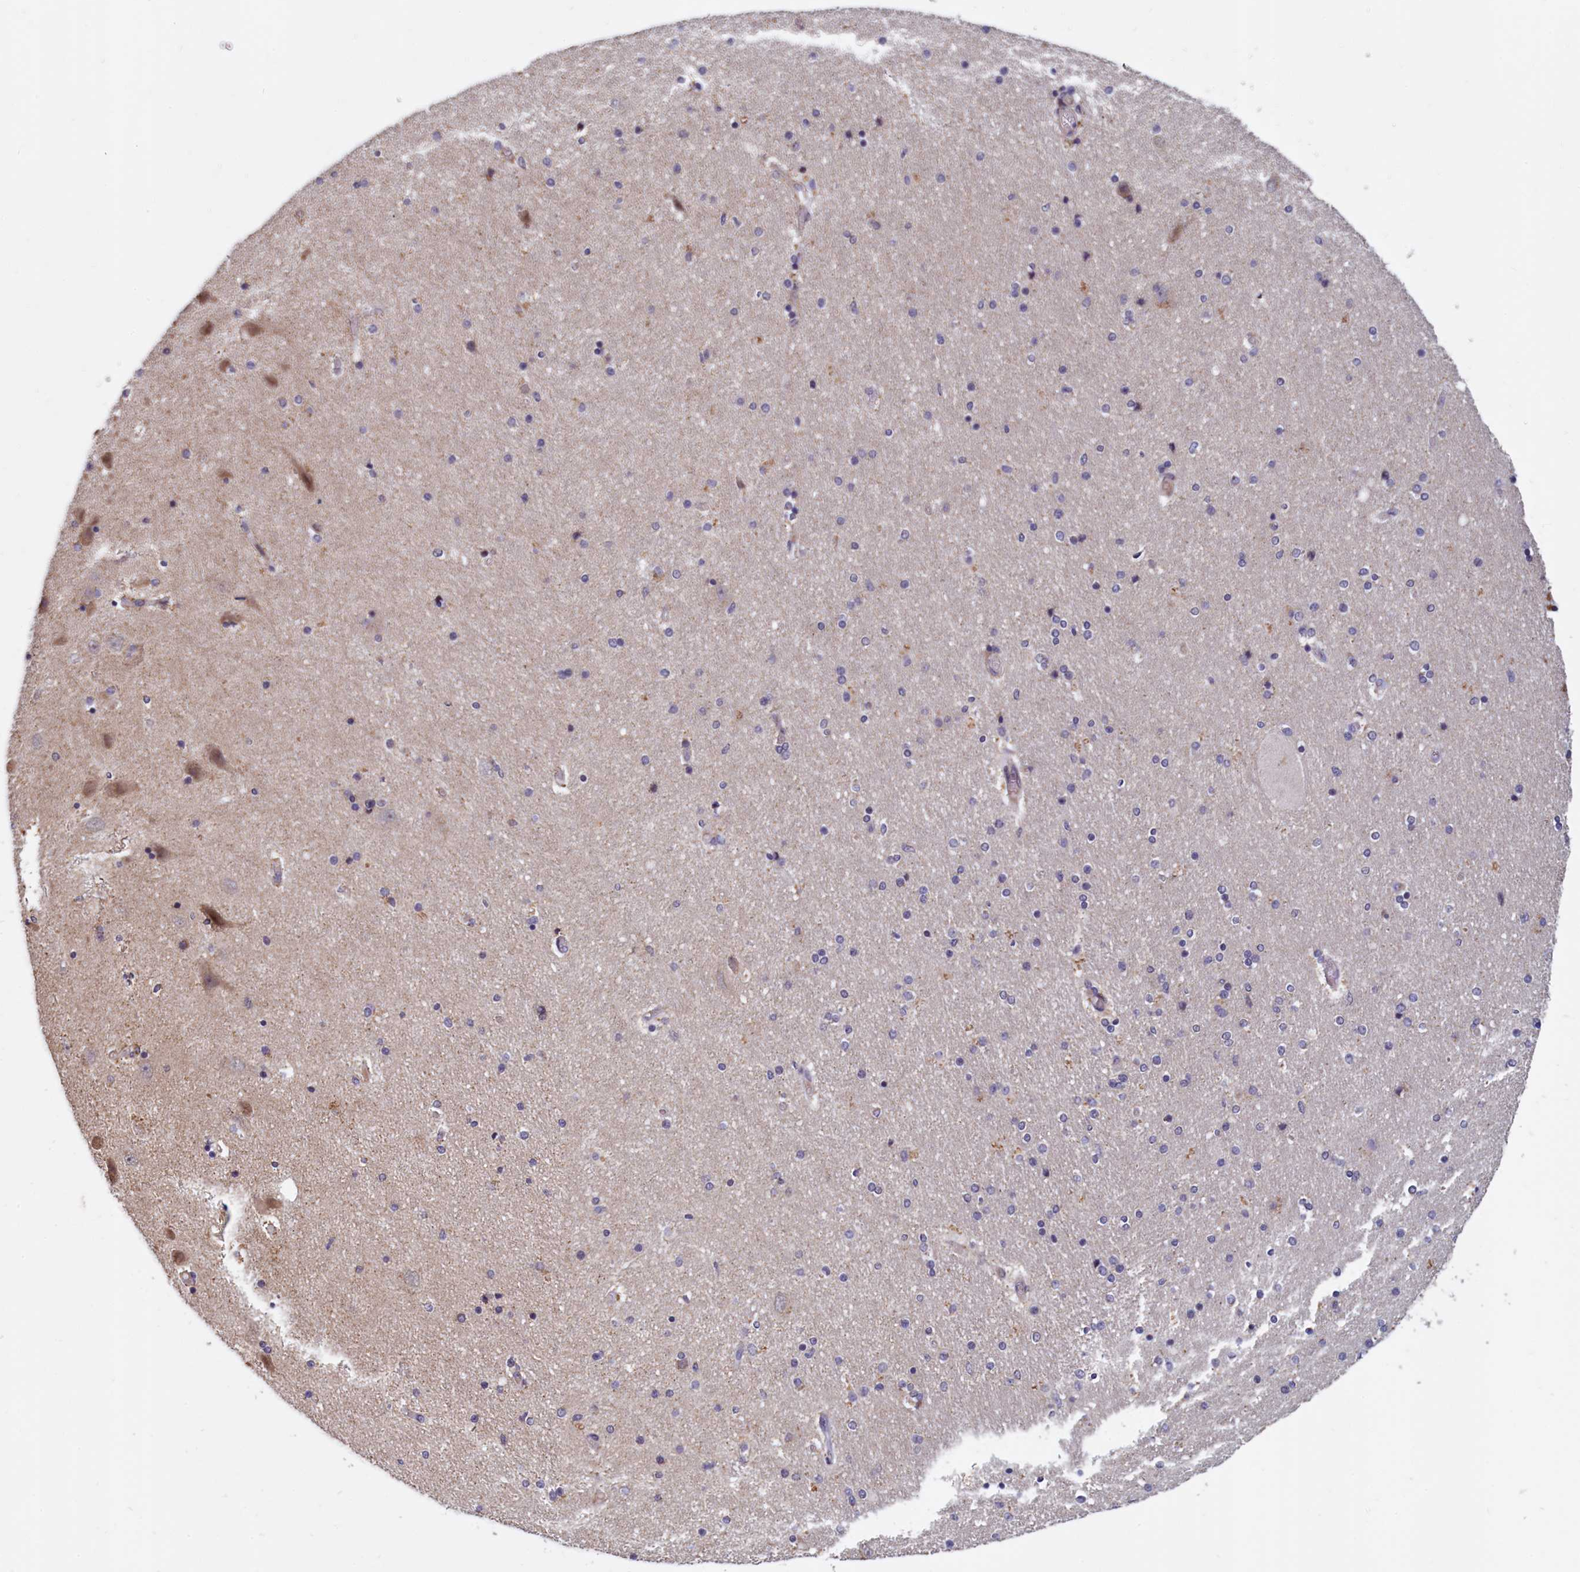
{"staining": {"intensity": "weak", "quantity": "<25%", "location": "cytoplasmic/membranous"}, "tissue": "hippocampus", "cell_type": "Glial cells", "image_type": "normal", "snomed": [{"axis": "morphology", "description": "Normal tissue, NOS"}, {"axis": "topography", "description": "Hippocampus"}], "caption": "Immunohistochemistry of unremarkable human hippocampus displays no positivity in glial cells. (Stains: DAB (3,3'-diaminobenzidine) IHC with hematoxylin counter stain, Microscopy: brightfield microscopy at high magnification).", "gene": "EPB41L4B", "patient": {"sex": "female", "age": 54}}